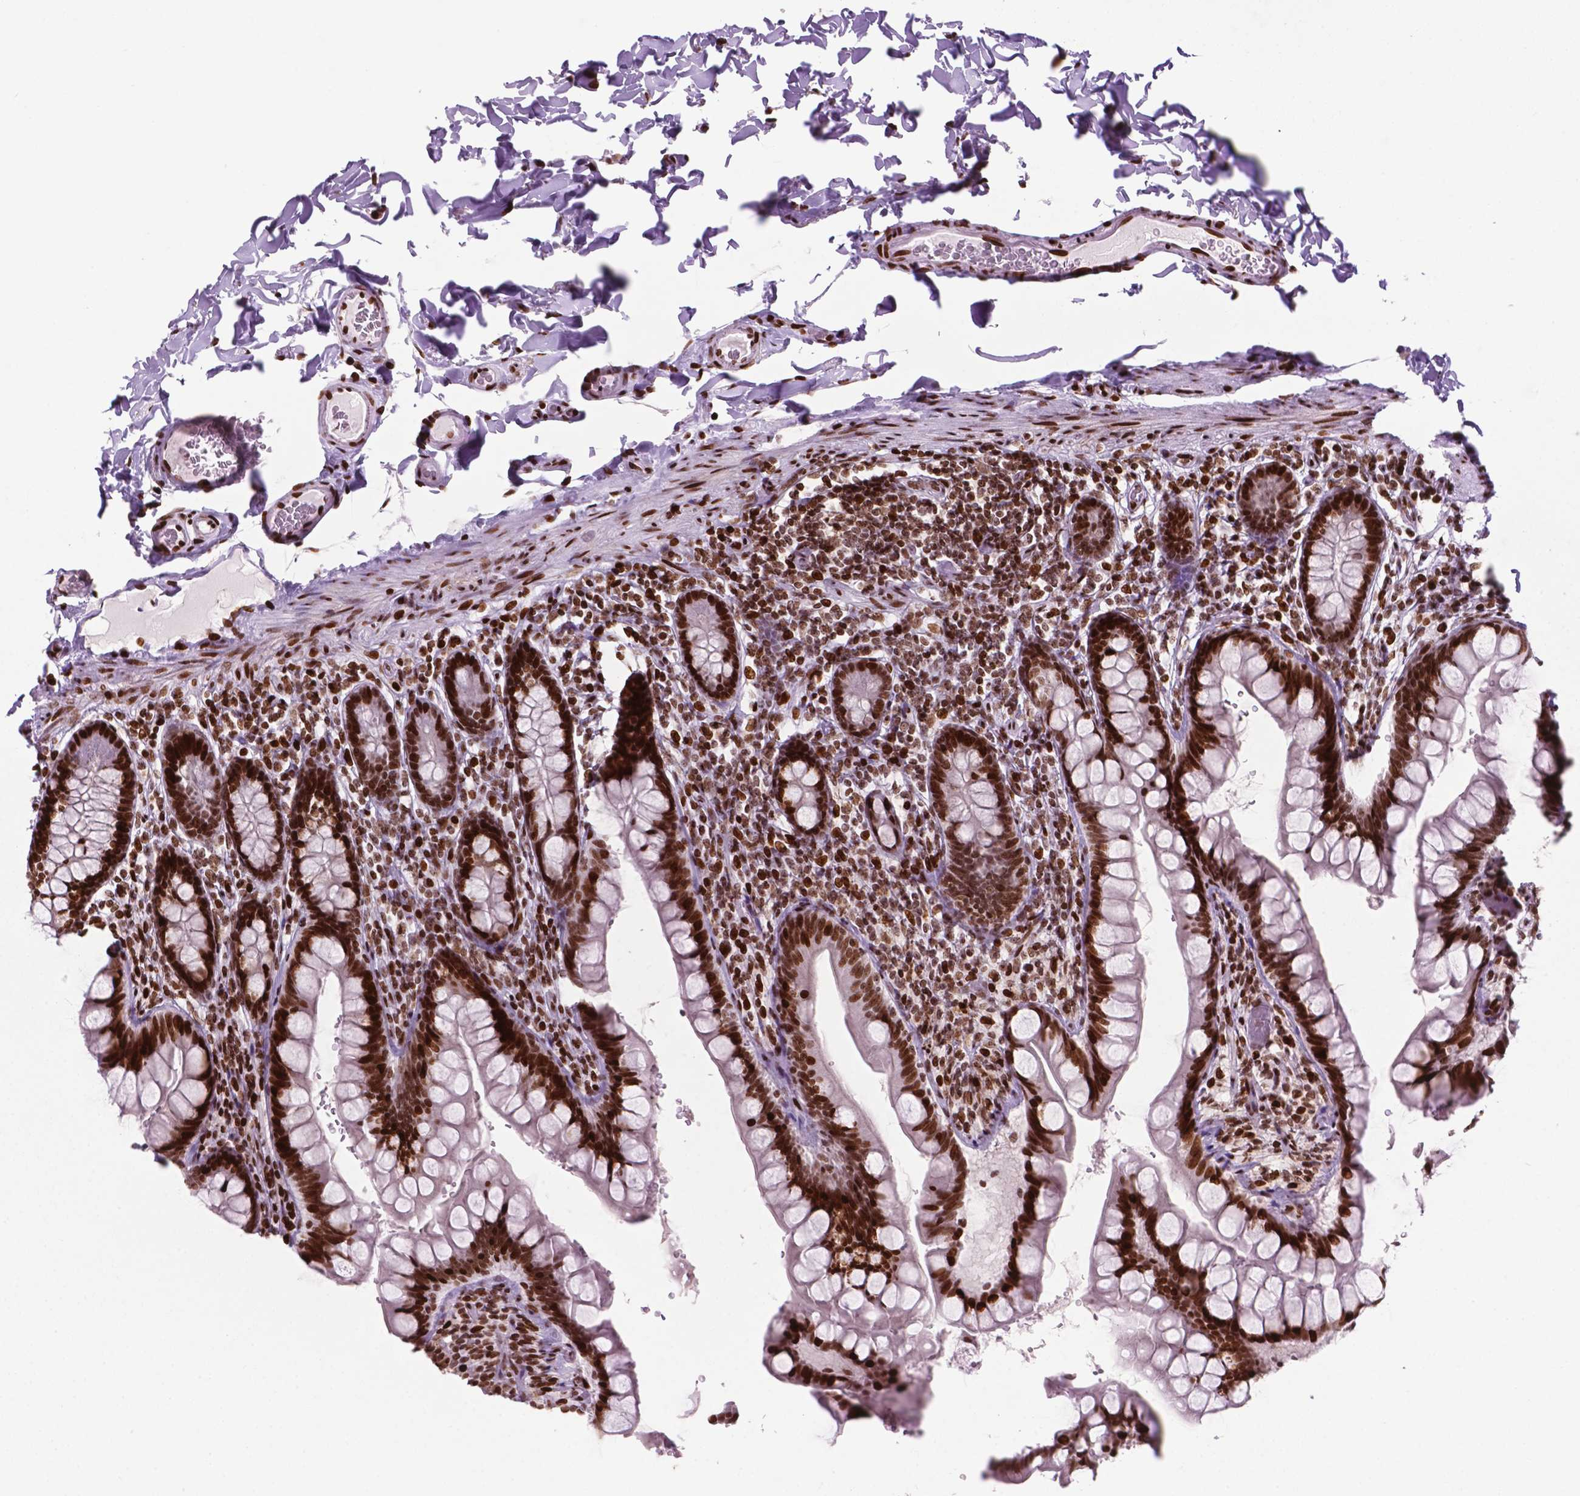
{"staining": {"intensity": "strong", "quantity": ">75%", "location": "nuclear"}, "tissue": "small intestine", "cell_type": "Glandular cells", "image_type": "normal", "snomed": [{"axis": "morphology", "description": "Normal tissue, NOS"}, {"axis": "topography", "description": "Small intestine"}], "caption": "Immunohistochemical staining of unremarkable small intestine exhibits strong nuclear protein staining in about >75% of glandular cells.", "gene": "TMEM250", "patient": {"sex": "male", "age": 70}}